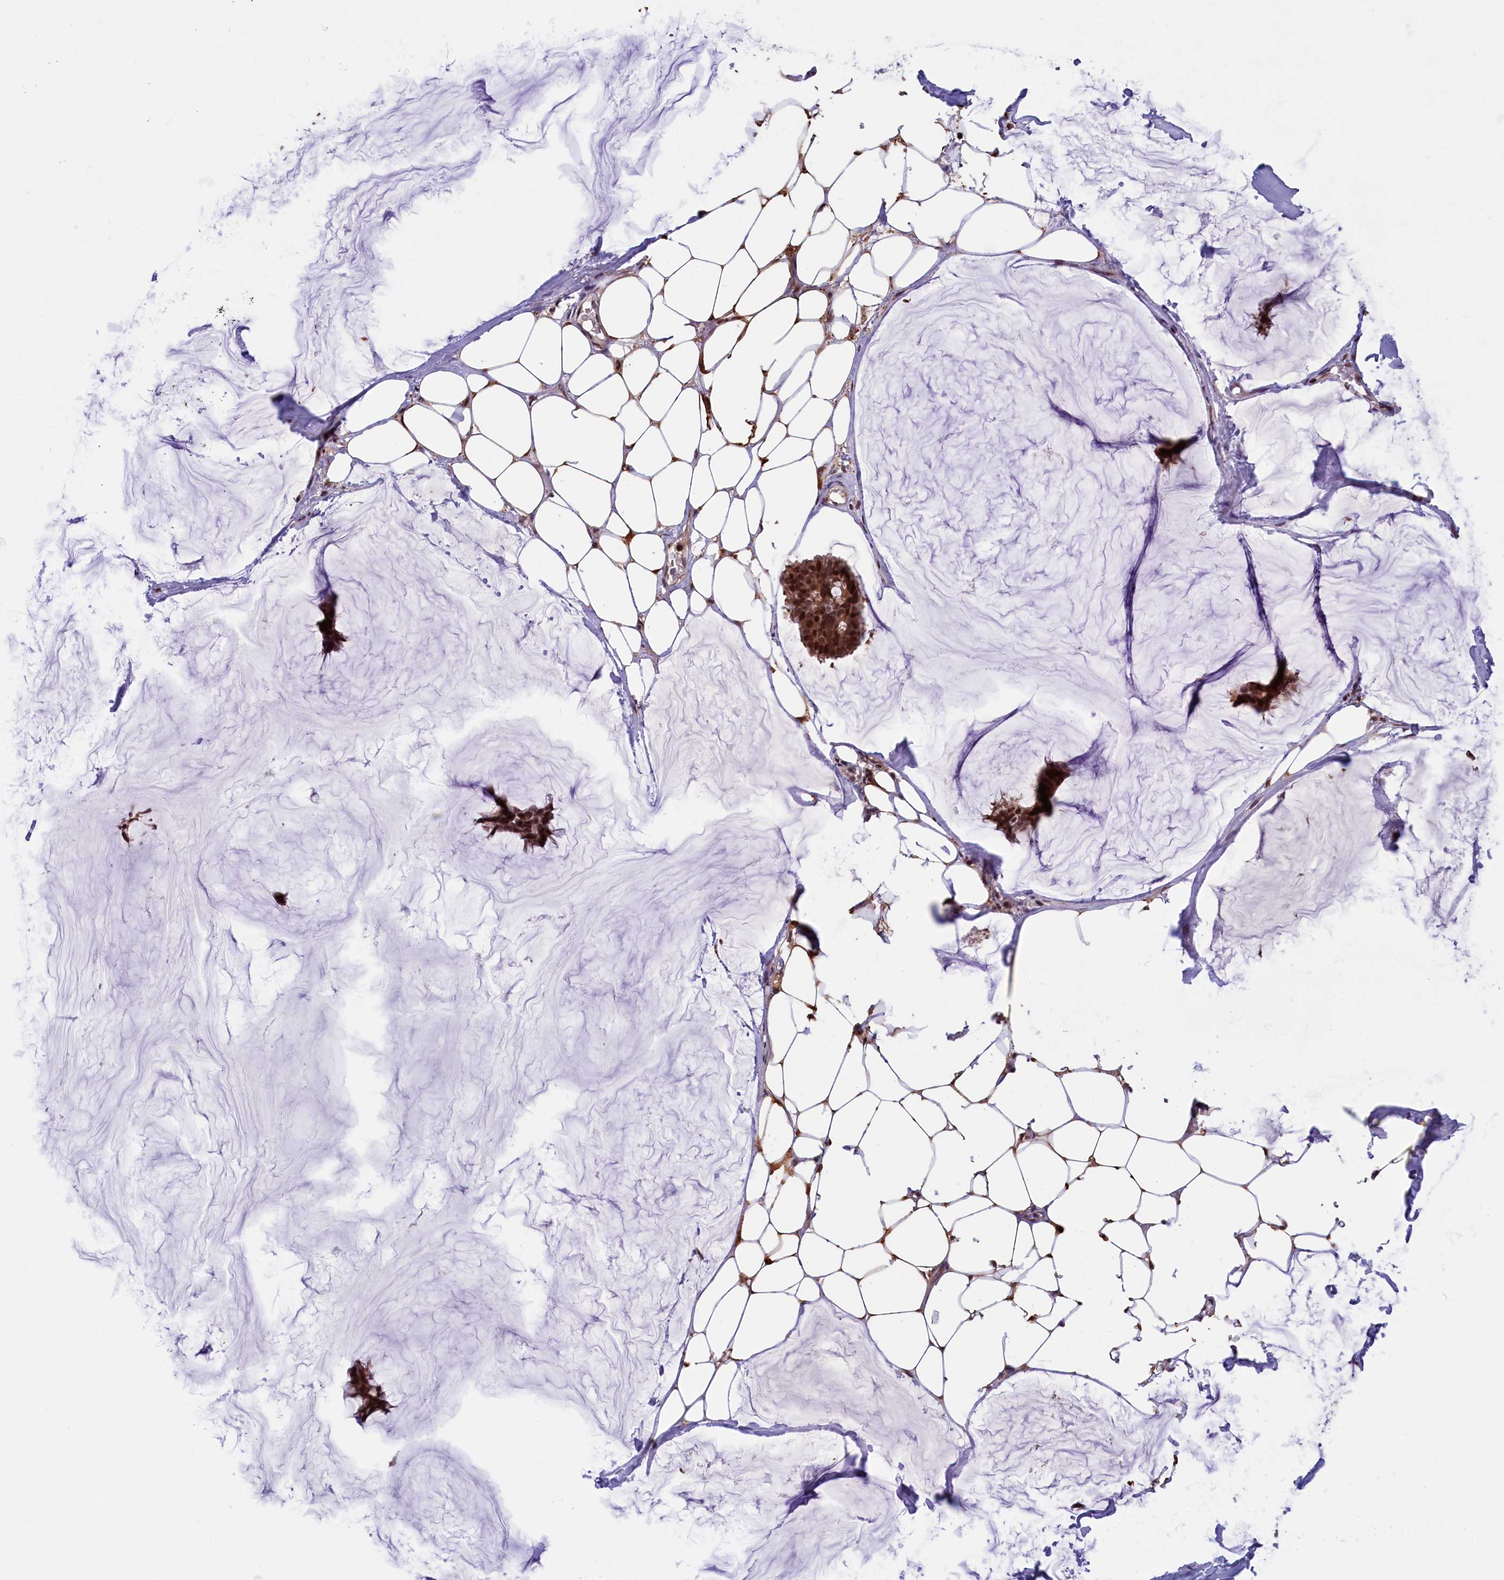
{"staining": {"intensity": "strong", "quantity": ">75%", "location": "nuclear"}, "tissue": "breast cancer", "cell_type": "Tumor cells", "image_type": "cancer", "snomed": [{"axis": "morphology", "description": "Duct carcinoma"}, {"axis": "topography", "description": "Breast"}], "caption": "The immunohistochemical stain highlights strong nuclear positivity in tumor cells of breast invasive ductal carcinoma tissue. (DAB (3,3'-diaminobenzidine) = brown stain, brightfield microscopy at high magnification).", "gene": "CDYL2", "patient": {"sex": "female", "age": 93}}